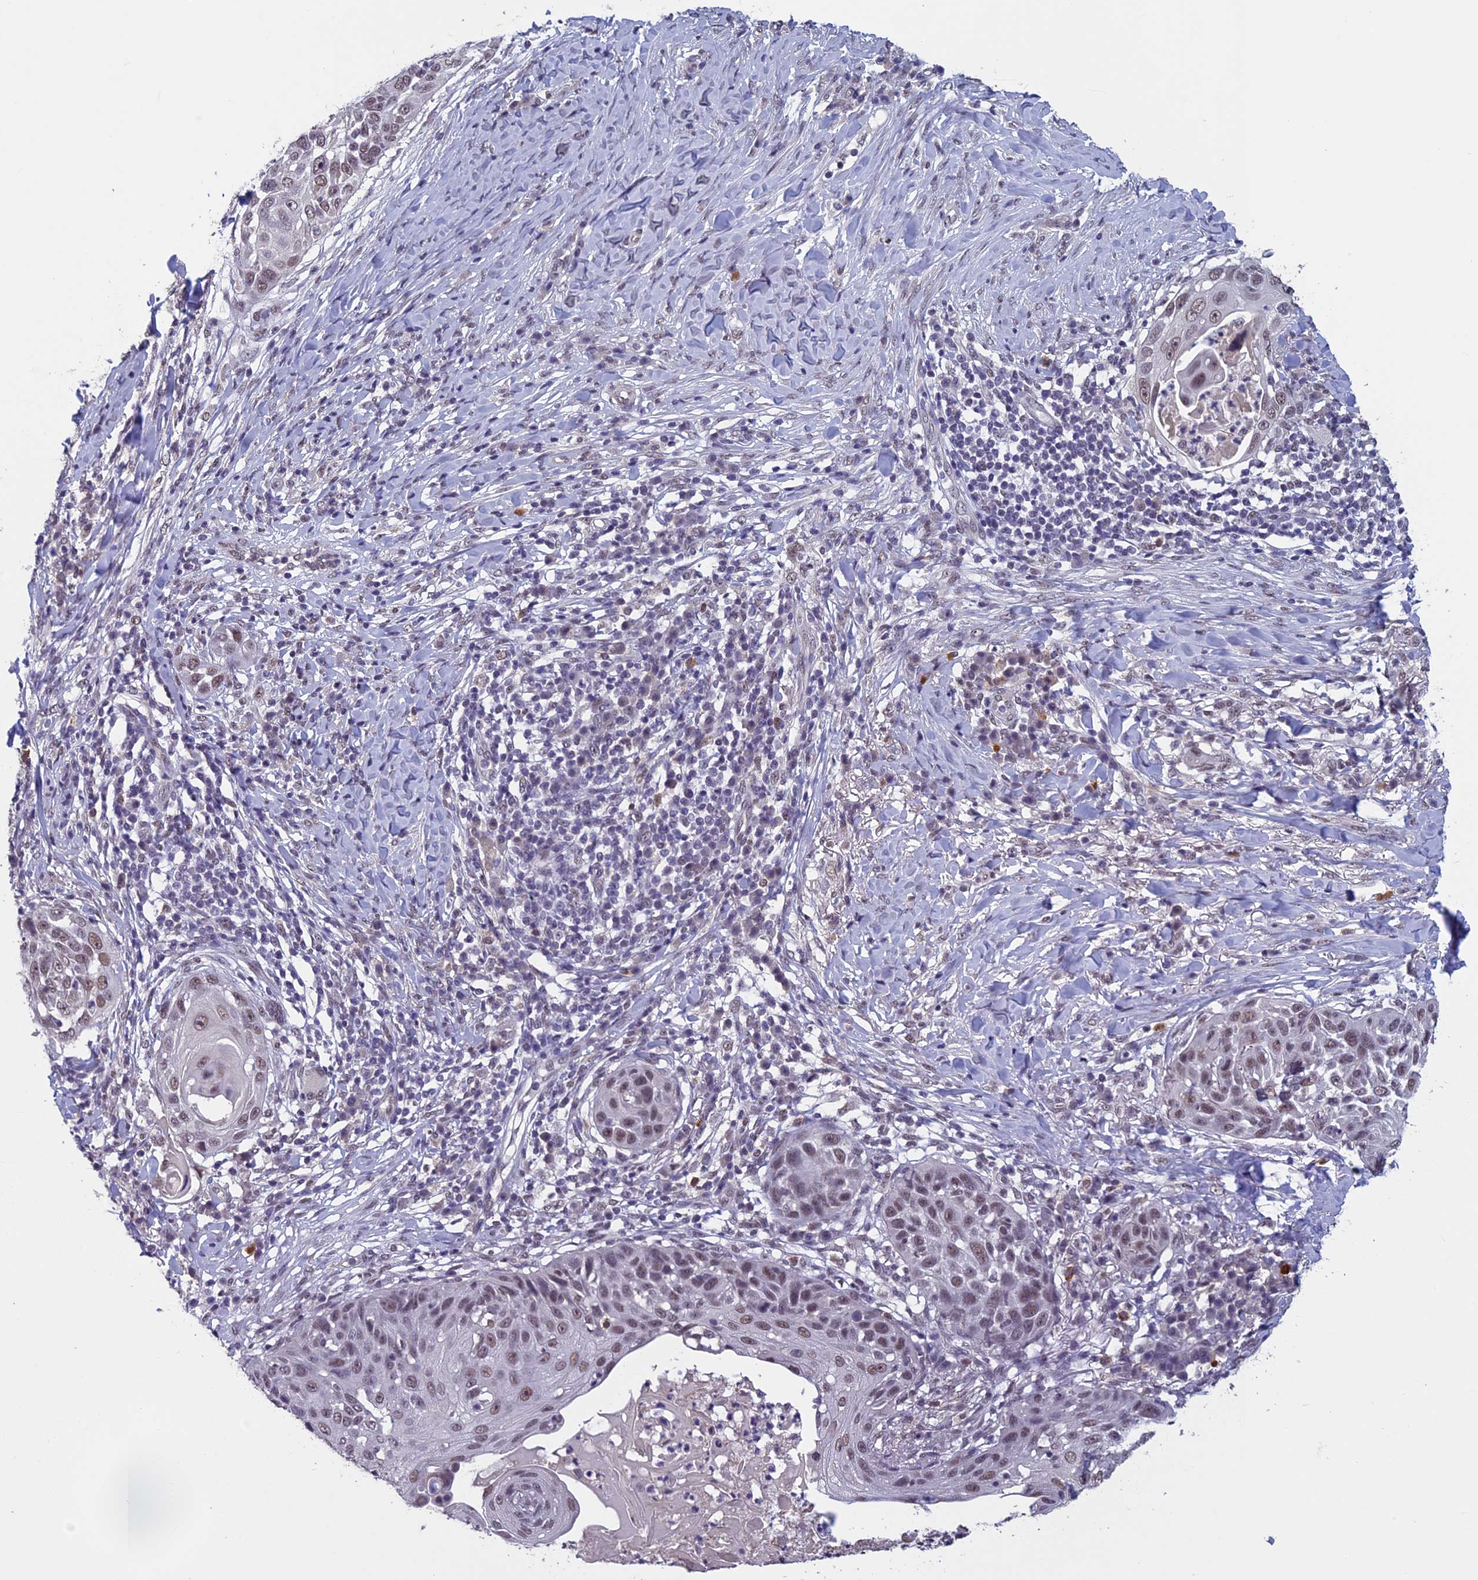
{"staining": {"intensity": "moderate", "quantity": ">75%", "location": "nuclear"}, "tissue": "skin cancer", "cell_type": "Tumor cells", "image_type": "cancer", "snomed": [{"axis": "morphology", "description": "Squamous cell carcinoma, NOS"}, {"axis": "topography", "description": "Skin"}], "caption": "A high-resolution micrograph shows immunohistochemistry (IHC) staining of skin cancer, which demonstrates moderate nuclear expression in approximately >75% of tumor cells.", "gene": "RNF40", "patient": {"sex": "female", "age": 44}}